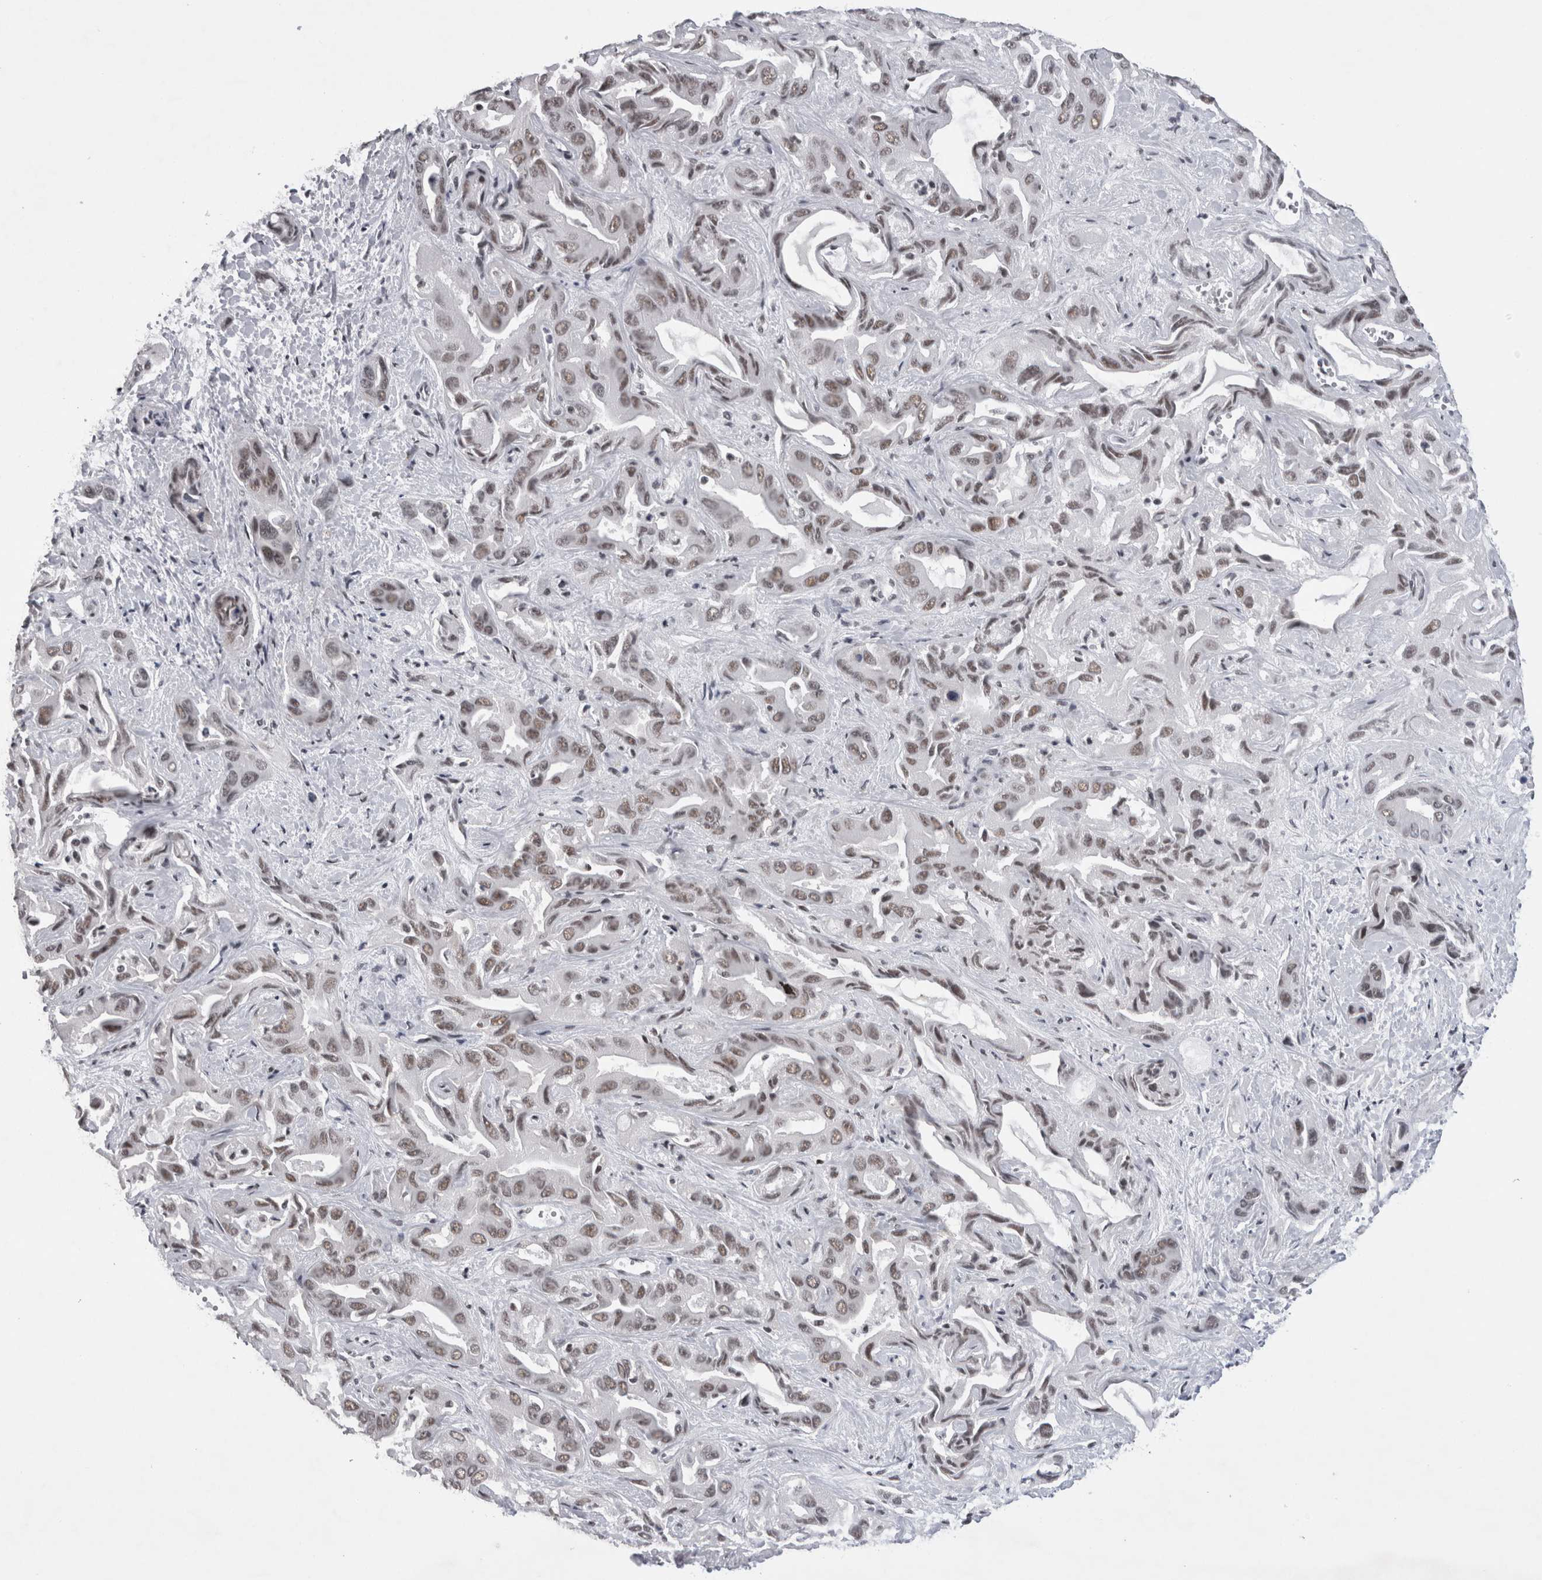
{"staining": {"intensity": "weak", "quantity": ">75%", "location": "nuclear"}, "tissue": "liver cancer", "cell_type": "Tumor cells", "image_type": "cancer", "snomed": [{"axis": "morphology", "description": "Cholangiocarcinoma"}, {"axis": "topography", "description": "Liver"}], "caption": "The micrograph exhibits a brown stain indicating the presence of a protein in the nuclear of tumor cells in liver cancer.", "gene": "CDK11A", "patient": {"sex": "female", "age": 52}}